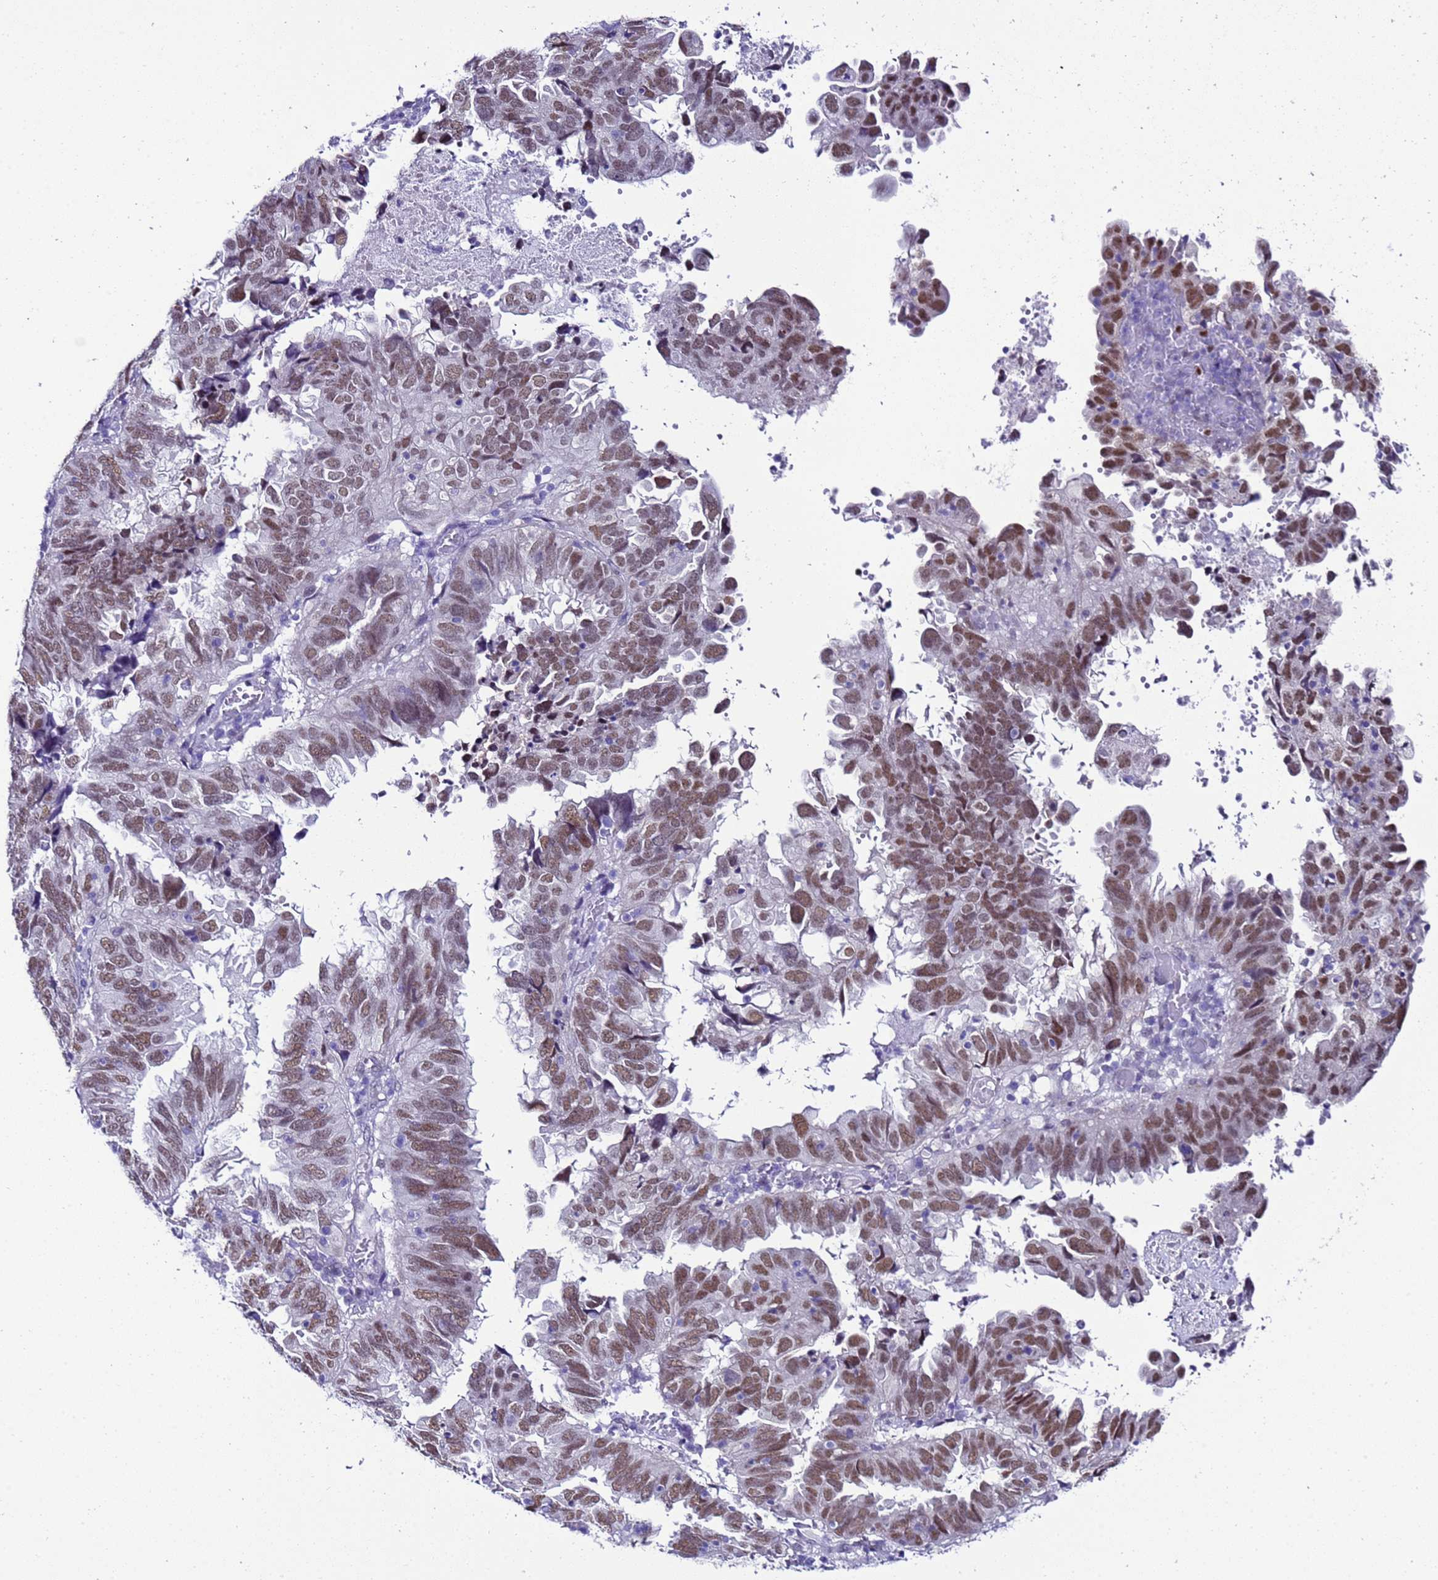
{"staining": {"intensity": "moderate", "quantity": ">75%", "location": "nuclear"}, "tissue": "endometrial cancer", "cell_type": "Tumor cells", "image_type": "cancer", "snomed": [{"axis": "morphology", "description": "Adenocarcinoma, NOS"}, {"axis": "topography", "description": "Uterus"}], "caption": "Immunohistochemical staining of adenocarcinoma (endometrial) demonstrates medium levels of moderate nuclear protein expression in approximately >75% of tumor cells. (DAB IHC with brightfield microscopy, high magnification).", "gene": "BCL7A", "patient": {"sex": "female", "age": 77}}